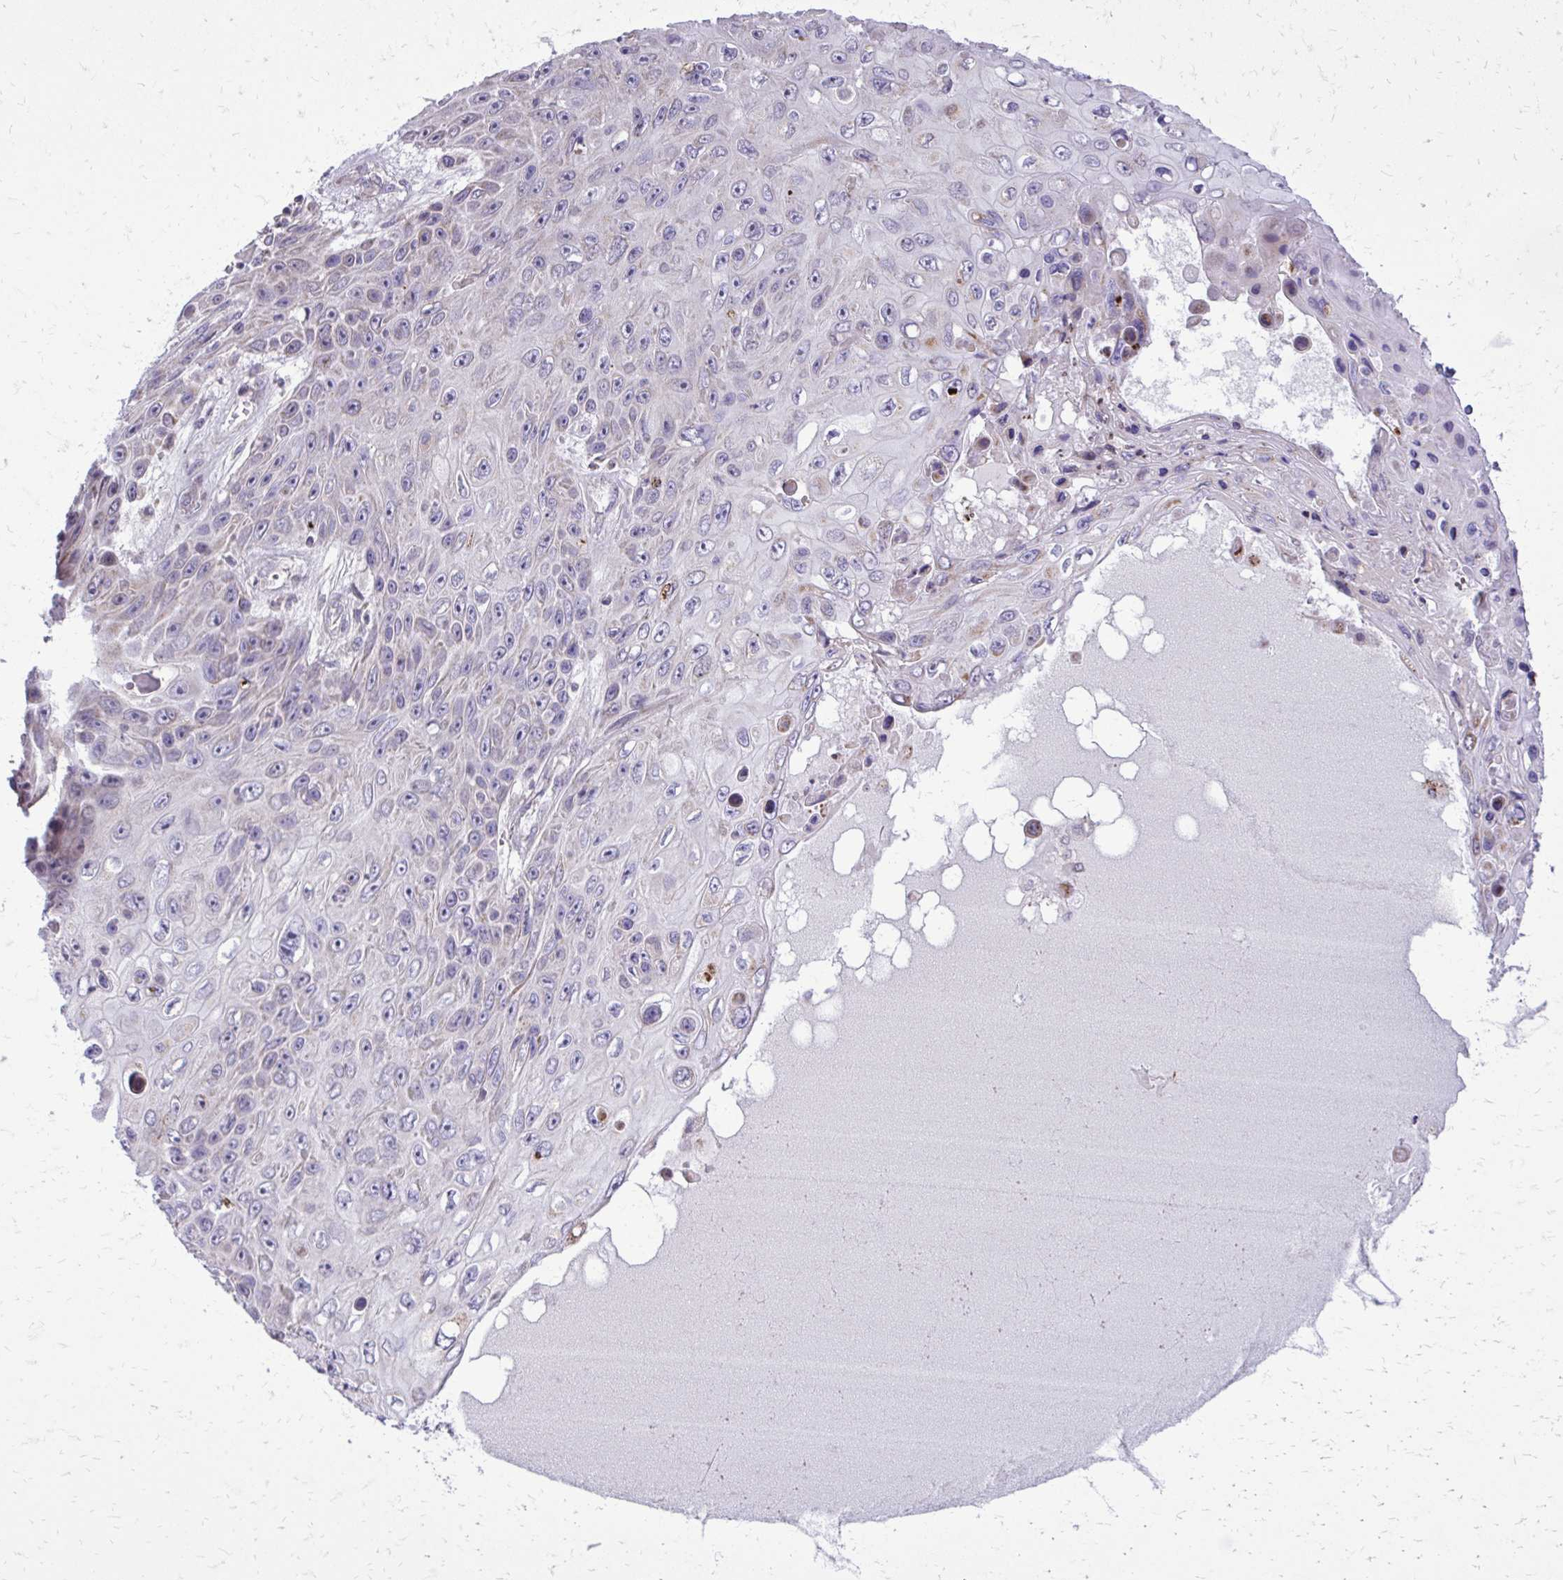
{"staining": {"intensity": "negative", "quantity": "none", "location": "none"}, "tissue": "skin cancer", "cell_type": "Tumor cells", "image_type": "cancer", "snomed": [{"axis": "morphology", "description": "Squamous cell carcinoma, NOS"}, {"axis": "topography", "description": "Skin"}], "caption": "Histopathology image shows no significant protein positivity in tumor cells of skin squamous cell carcinoma.", "gene": "ABCC3", "patient": {"sex": "male", "age": 82}}